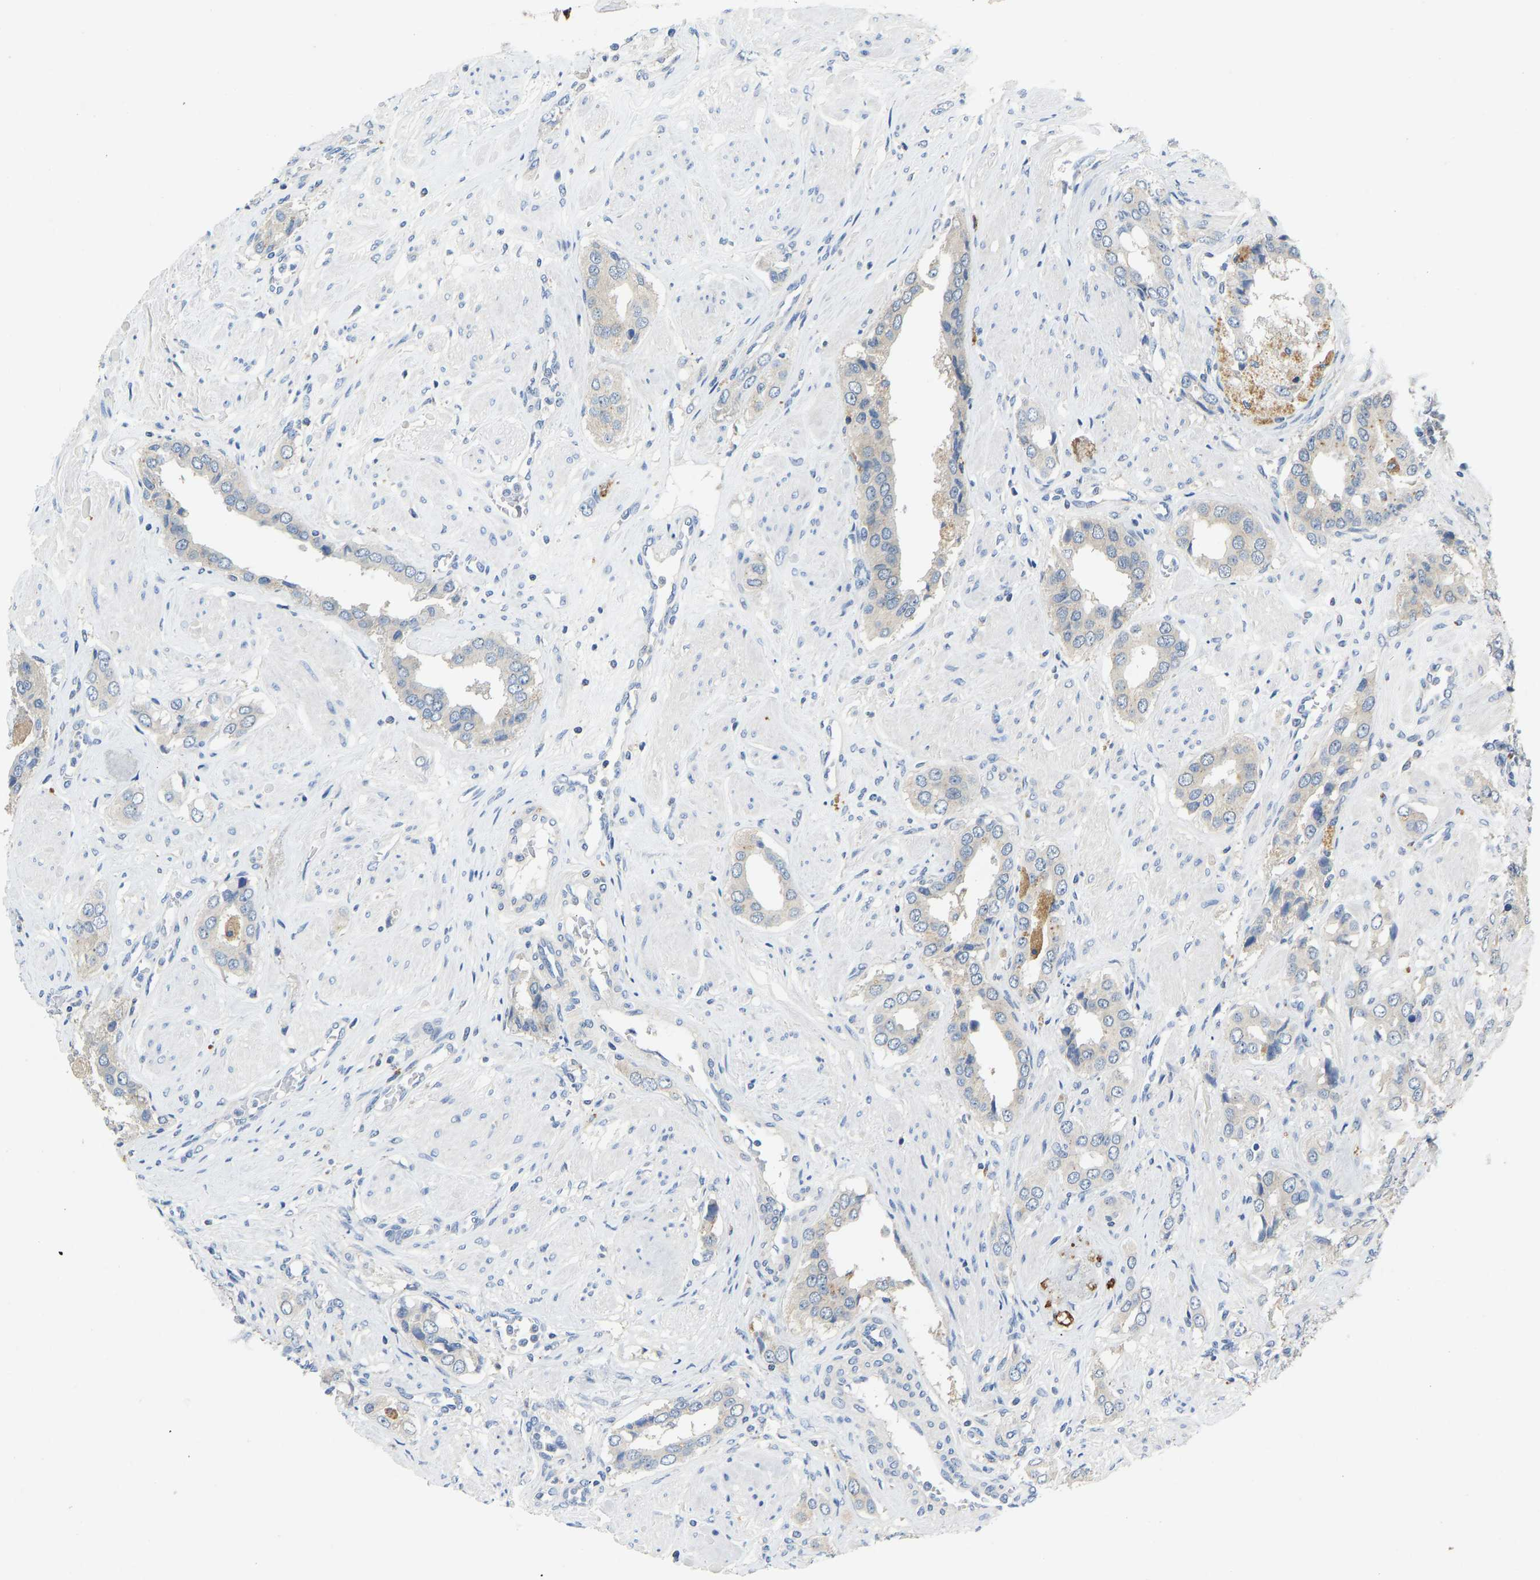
{"staining": {"intensity": "negative", "quantity": "none", "location": "none"}, "tissue": "prostate cancer", "cell_type": "Tumor cells", "image_type": "cancer", "snomed": [{"axis": "morphology", "description": "Adenocarcinoma, High grade"}, {"axis": "topography", "description": "Prostate"}], "caption": "Tumor cells show no significant protein positivity in prostate high-grade adenocarcinoma.", "gene": "NDRG3", "patient": {"sex": "male", "age": 52}}